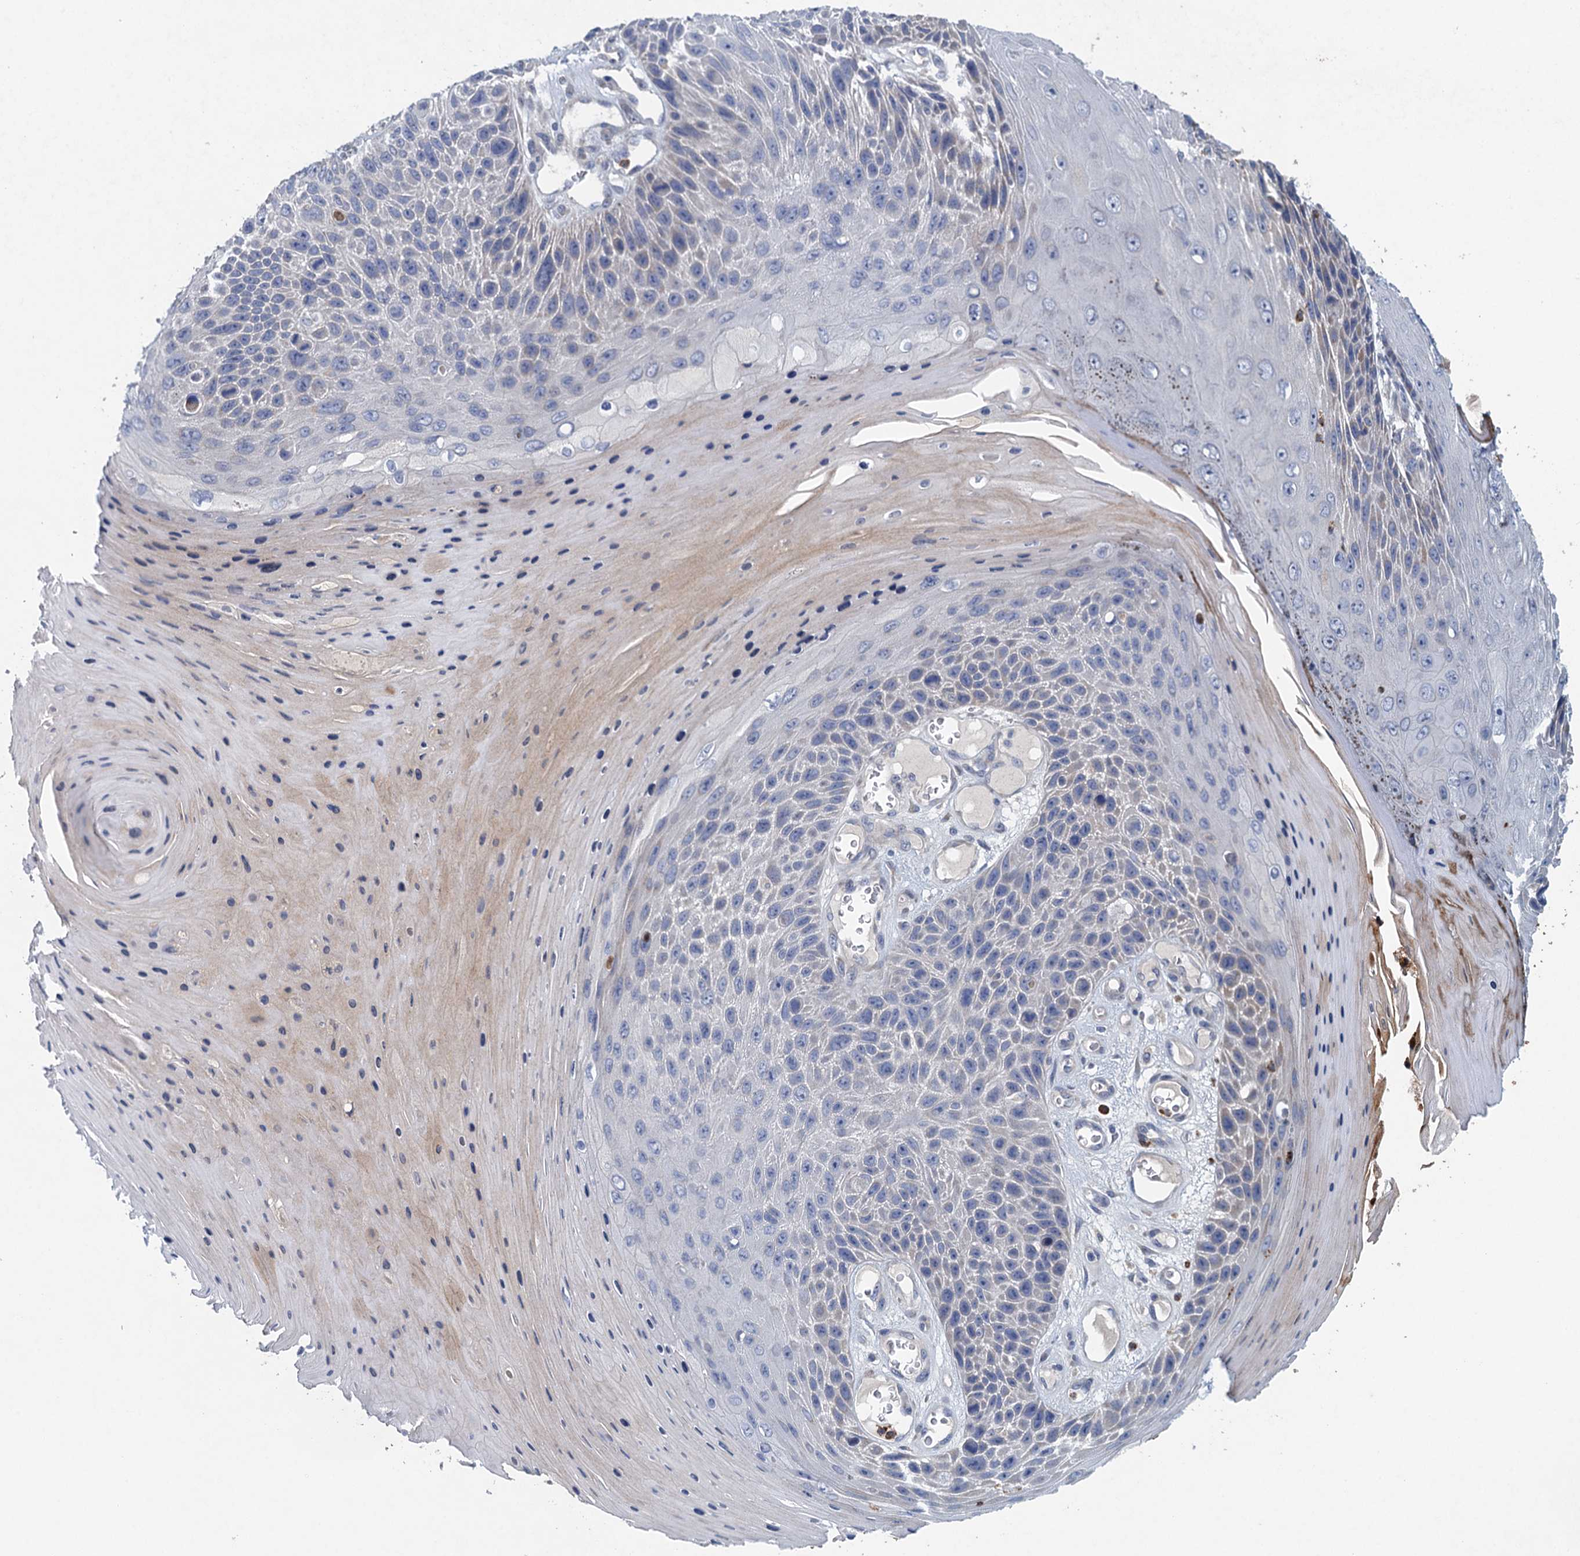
{"staining": {"intensity": "negative", "quantity": "none", "location": "none"}, "tissue": "skin cancer", "cell_type": "Tumor cells", "image_type": "cancer", "snomed": [{"axis": "morphology", "description": "Squamous cell carcinoma, NOS"}, {"axis": "topography", "description": "Skin"}], "caption": "Immunohistochemistry photomicrograph of neoplastic tissue: skin cancer (squamous cell carcinoma) stained with DAB reveals no significant protein expression in tumor cells.", "gene": "TPCN1", "patient": {"sex": "female", "age": 88}}